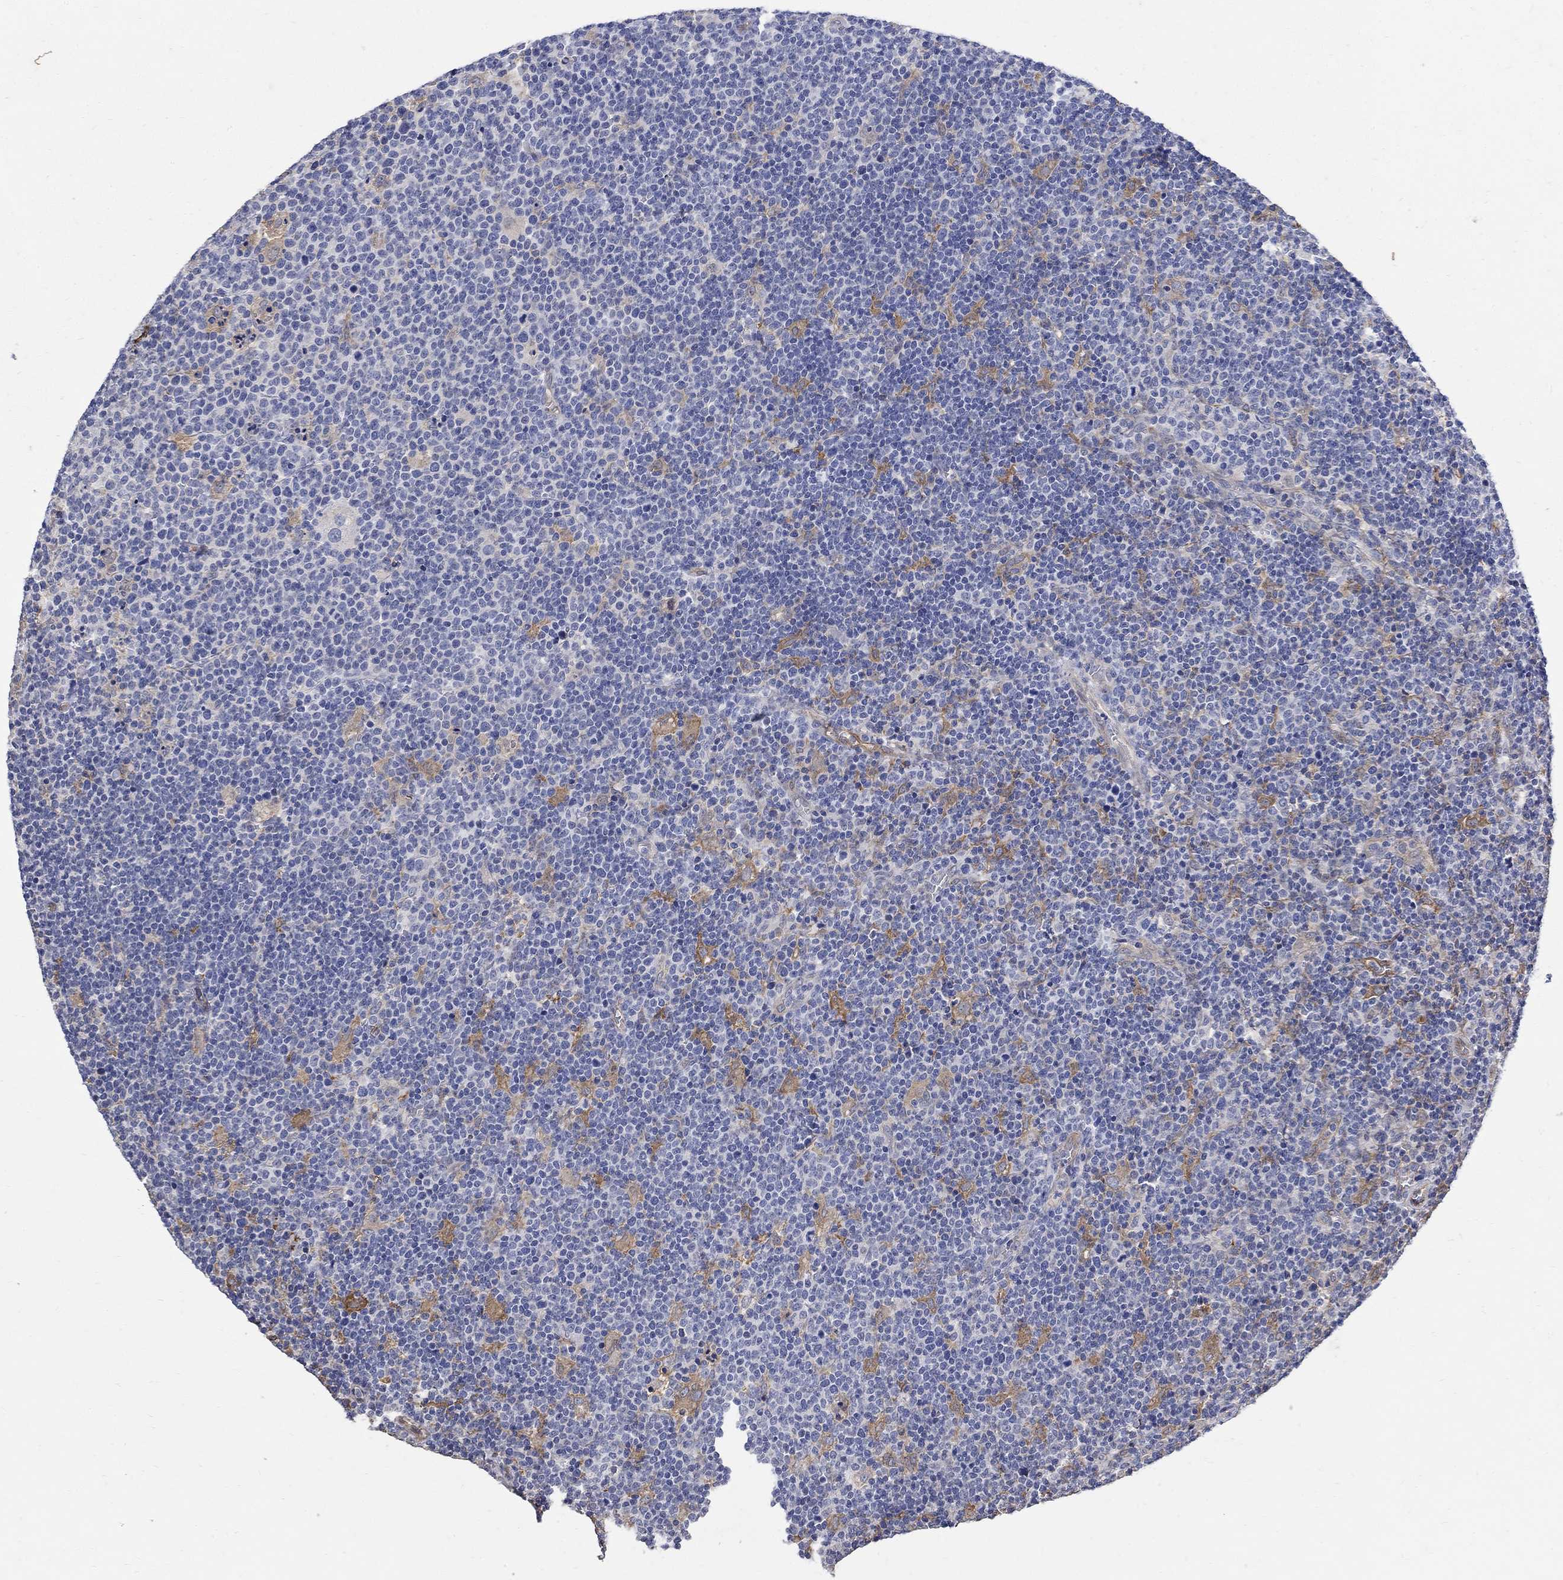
{"staining": {"intensity": "negative", "quantity": "none", "location": "none"}, "tissue": "lymphoma", "cell_type": "Tumor cells", "image_type": "cancer", "snomed": [{"axis": "morphology", "description": "Malignant lymphoma, non-Hodgkin's type, High grade"}, {"axis": "topography", "description": "Lymph node"}], "caption": "The histopathology image shows no staining of tumor cells in lymphoma. Nuclei are stained in blue.", "gene": "TGM2", "patient": {"sex": "male", "age": 61}}